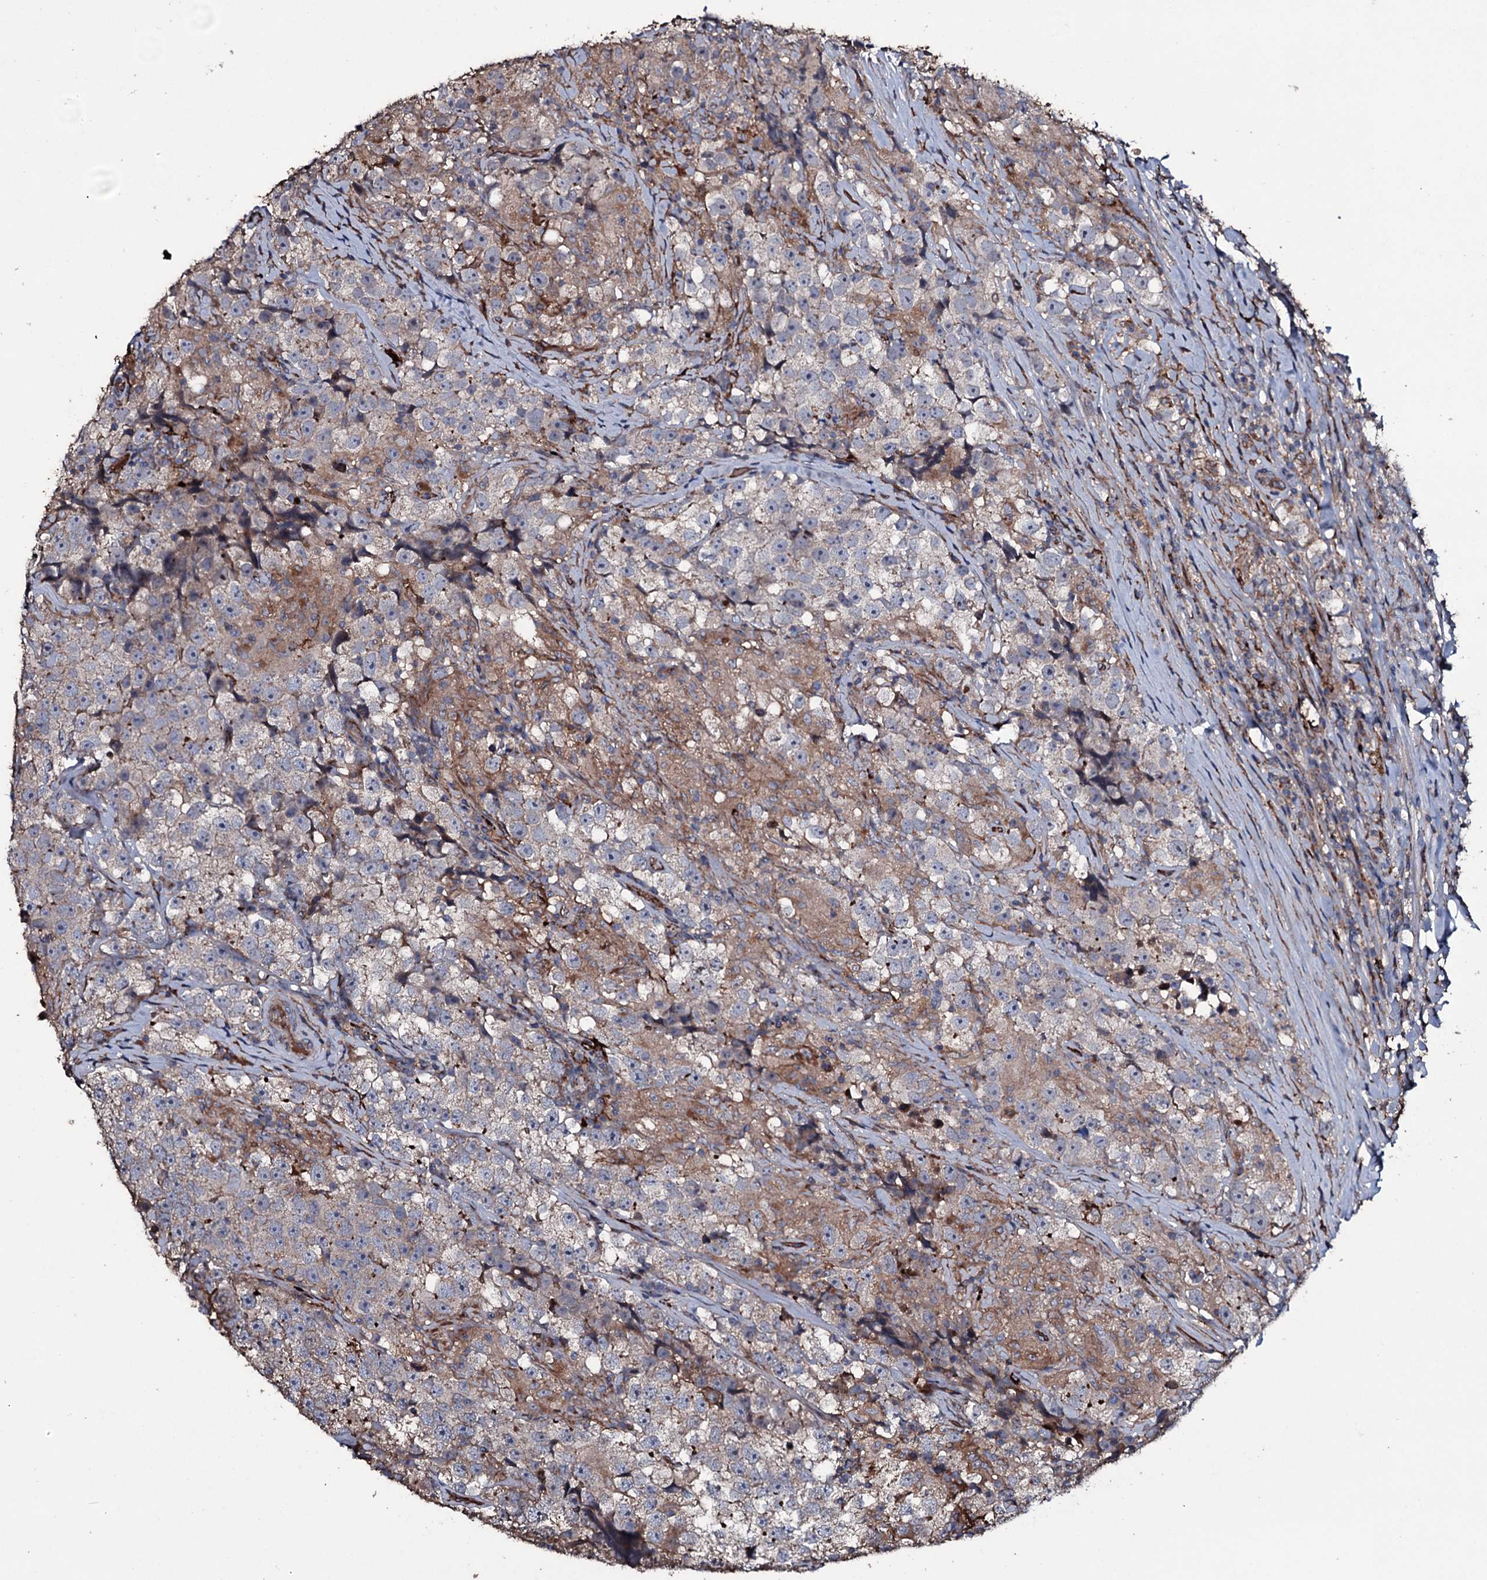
{"staining": {"intensity": "moderate", "quantity": "<25%", "location": "cytoplasmic/membranous"}, "tissue": "testis cancer", "cell_type": "Tumor cells", "image_type": "cancer", "snomed": [{"axis": "morphology", "description": "Seminoma, NOS"}, {"axis": "topography", "description": "Testis"}], "caption": "Human testis cancer stained with a protein marker displays moderate staining in tumor cells.", "gene": "ZSWIM8", "patient": {"sex": "male", "age": 46}}